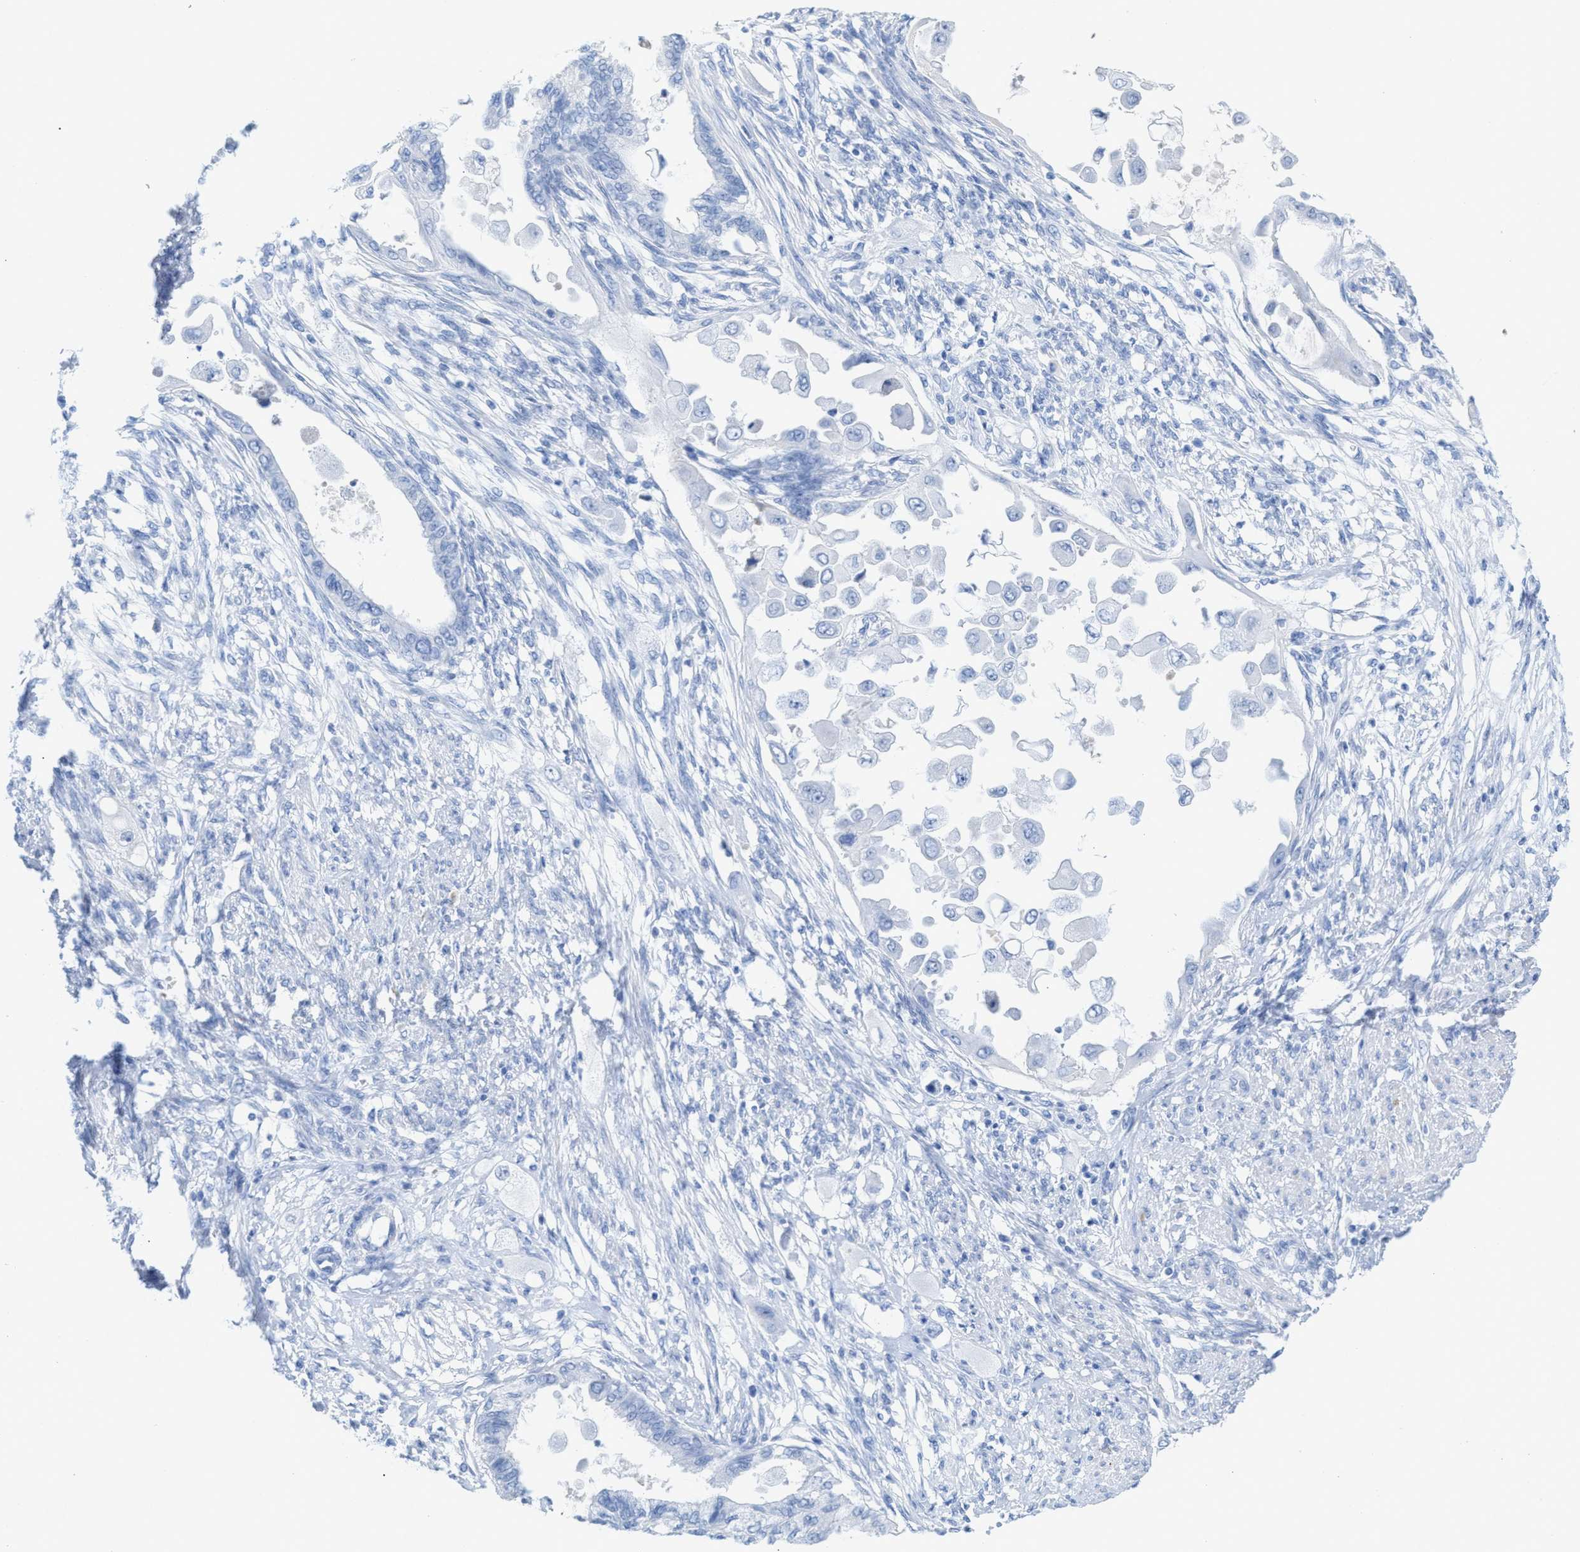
{"staining": {"intensity": "negative", "quantity": "none", "location": "none"}, "tissue": "cervical cancer", "cell_type": "Tumor cells", "image_type": "cancer", "snomed": [{"axis": "morphology", "description": "Normal tissue, NOS"}, {"axis": "morphology", "description": "Adenocarcinoma, NOS"}, {"axis": "topography", "description": "Cervix"}, {"axis": "topography", "description": "Endometrium"}], "caption": "IHC image of neoplastic tissue: cervical adenocarcinoma stained with DAB exhibits no significant protein positivity in tumor cells.", "gene": "ANKFN1", "patient": {"sex": "female", "age": 86}}